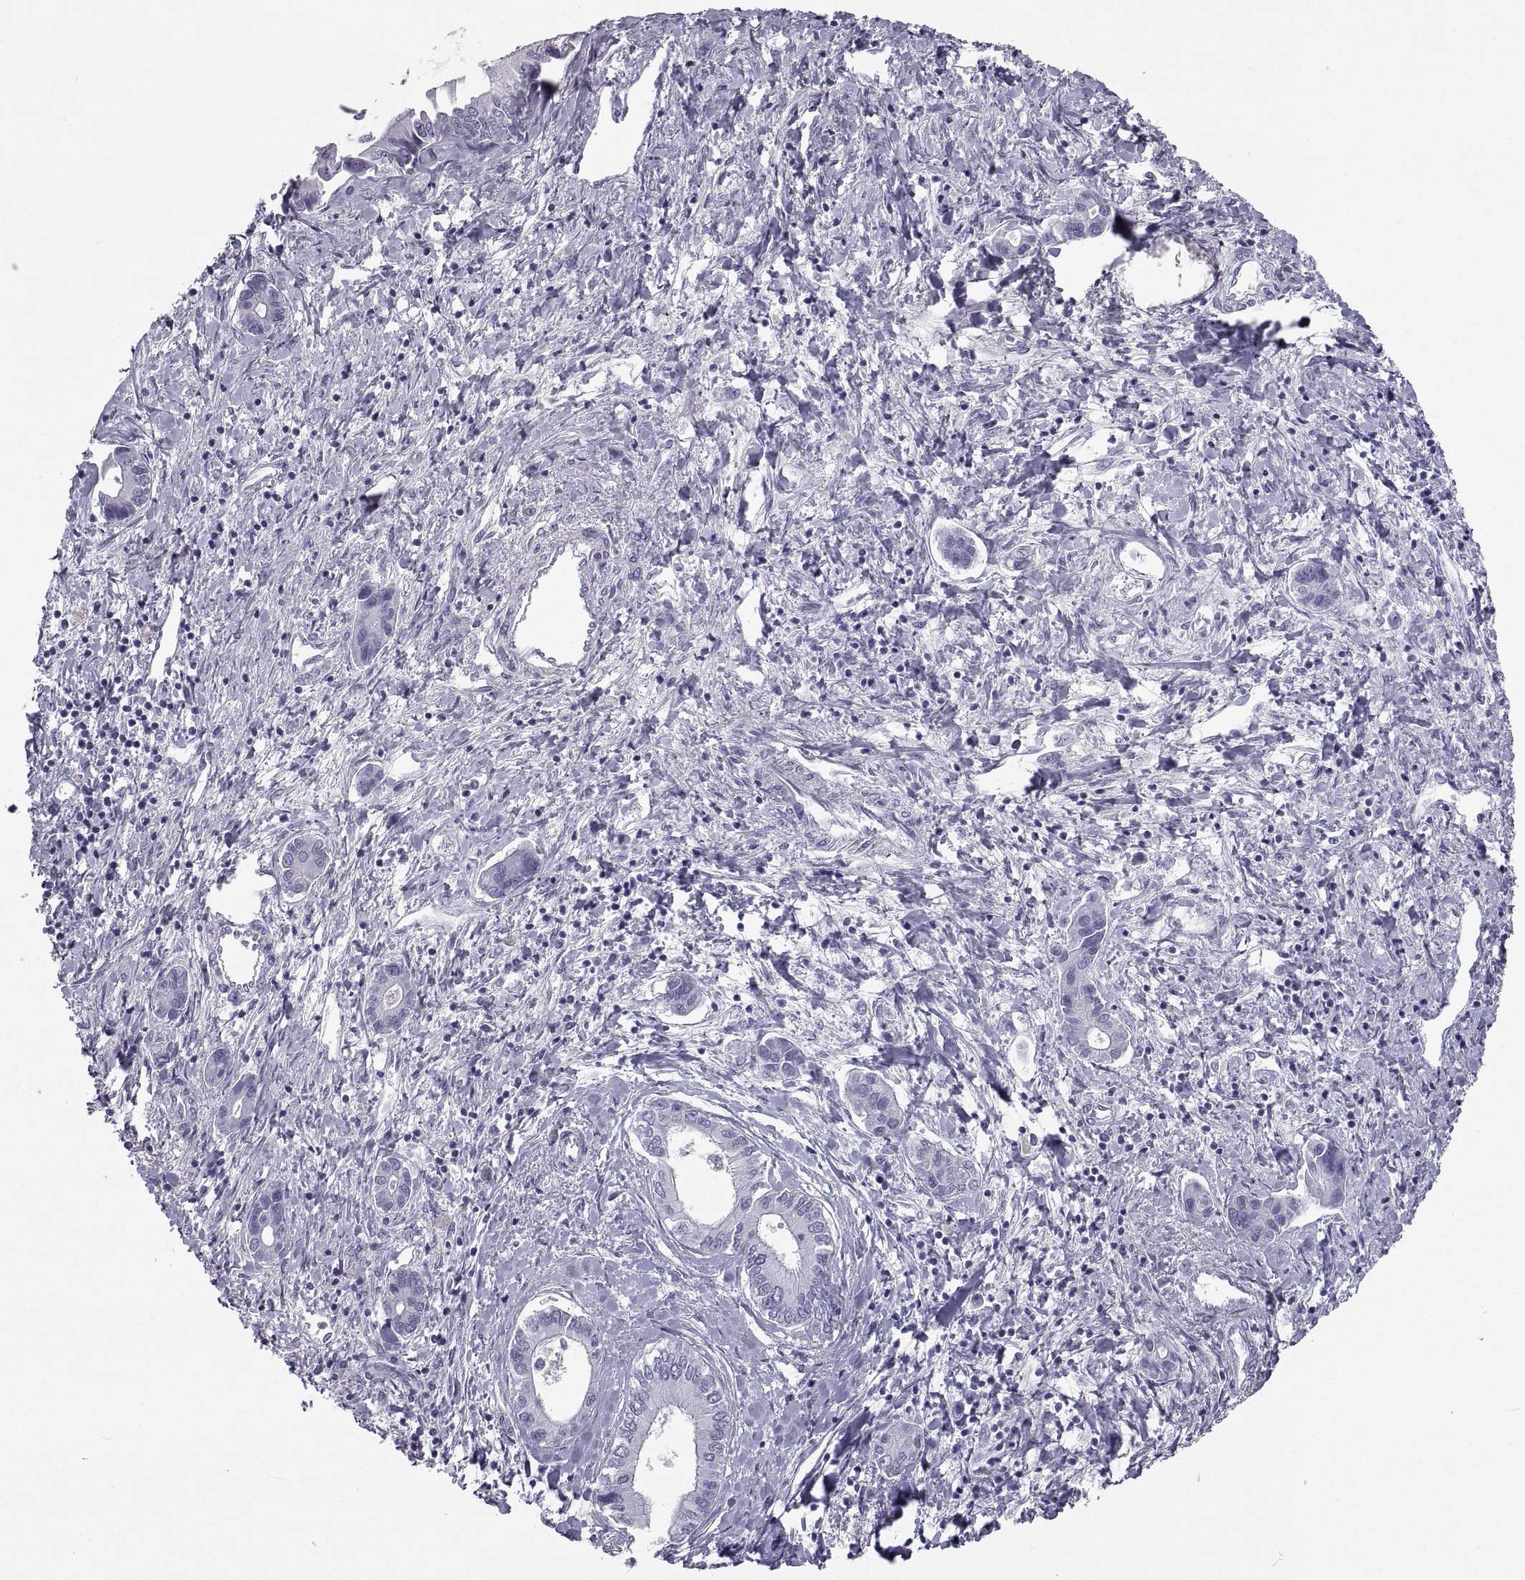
{"staining": {"intensity": "negative", "quantity": "none", "location": "none"}, "tissue": "liver cancer", "cell_type": "Tumor cells", "image_type": "cancer", "snomed": [{"axis": "morphology", "description": "Cholangiocarcinoma"}, {"axis": "topography", "description": "Liver"}], "caption": "High magnification brightfield microscopy of liver cancer (cholangiocarcinoma) stained with DAB (brown) and counterstained with hematoxylin (blue): tumor cells show no significant staining. (Stains: DAB immunohistochemistry (IHC) with hematoxylin counter stain, Microscopy: brightfield microscopy at high magnification).", "gene": "PCSK1N", "patient": {"sex": "male", "age": 66}}